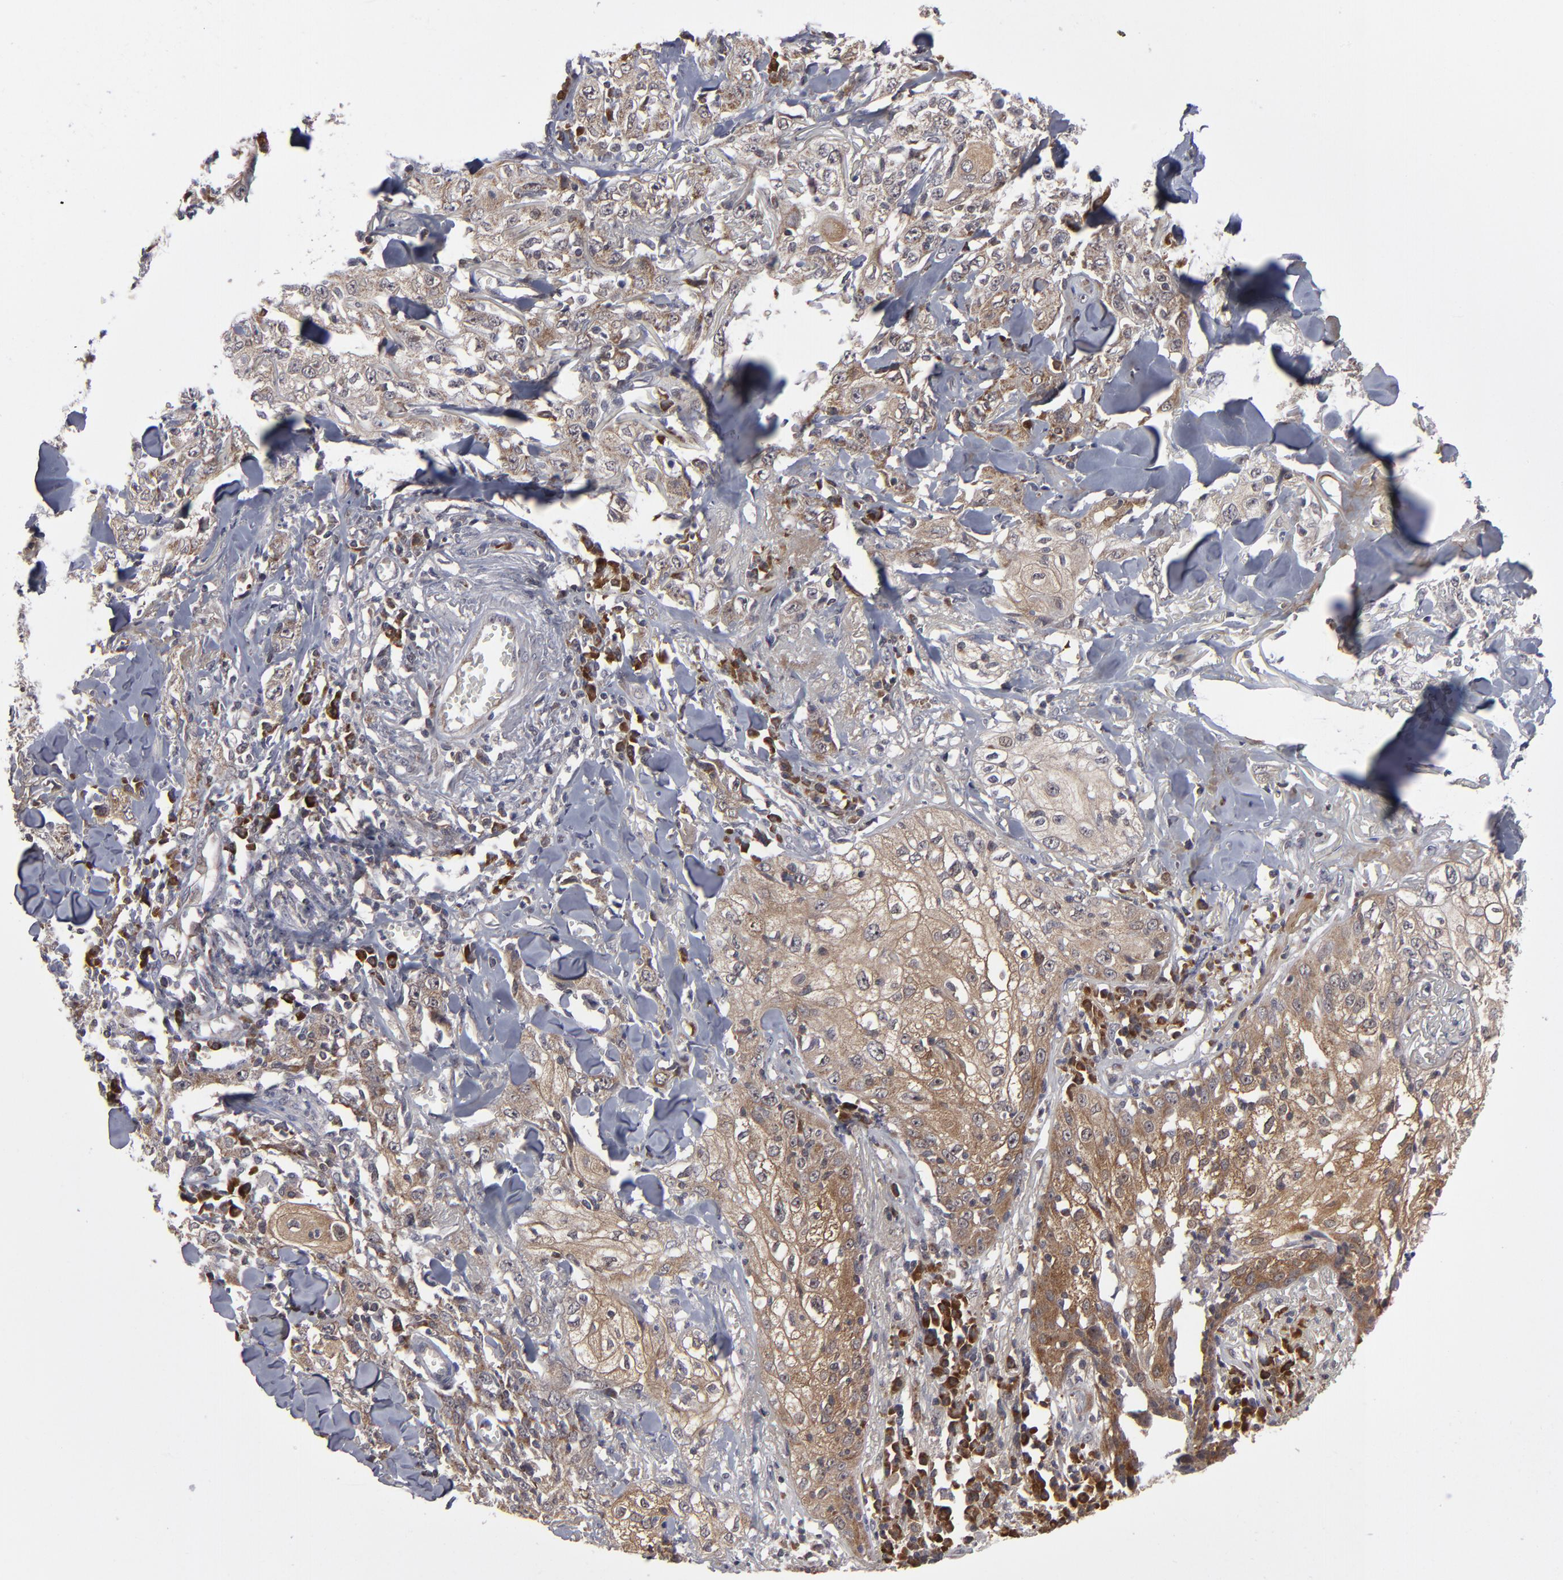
{"staining": {"intensity": "strong", "quantity": ">75%", "location": "cytoplasmic/membranous"}, "tissue": "skin cancer", "cell_type": "Tumor cells", "image_type": "cancer", "snomed": [{"axis": "morphology", "description": "Squamous cell carcinoma, NOS"}, {"axis": "topography", "description": "Skin"}], "caption": "Approximately >75% of tumor cells in human skin squamous cell carcinoma demonstrate strong cytoplasmic/membranous protein staining as visualized by brown immunohistochemical staining.", "gene": "GLCCI1", "patient": {"sex": "male", "age": 65}}